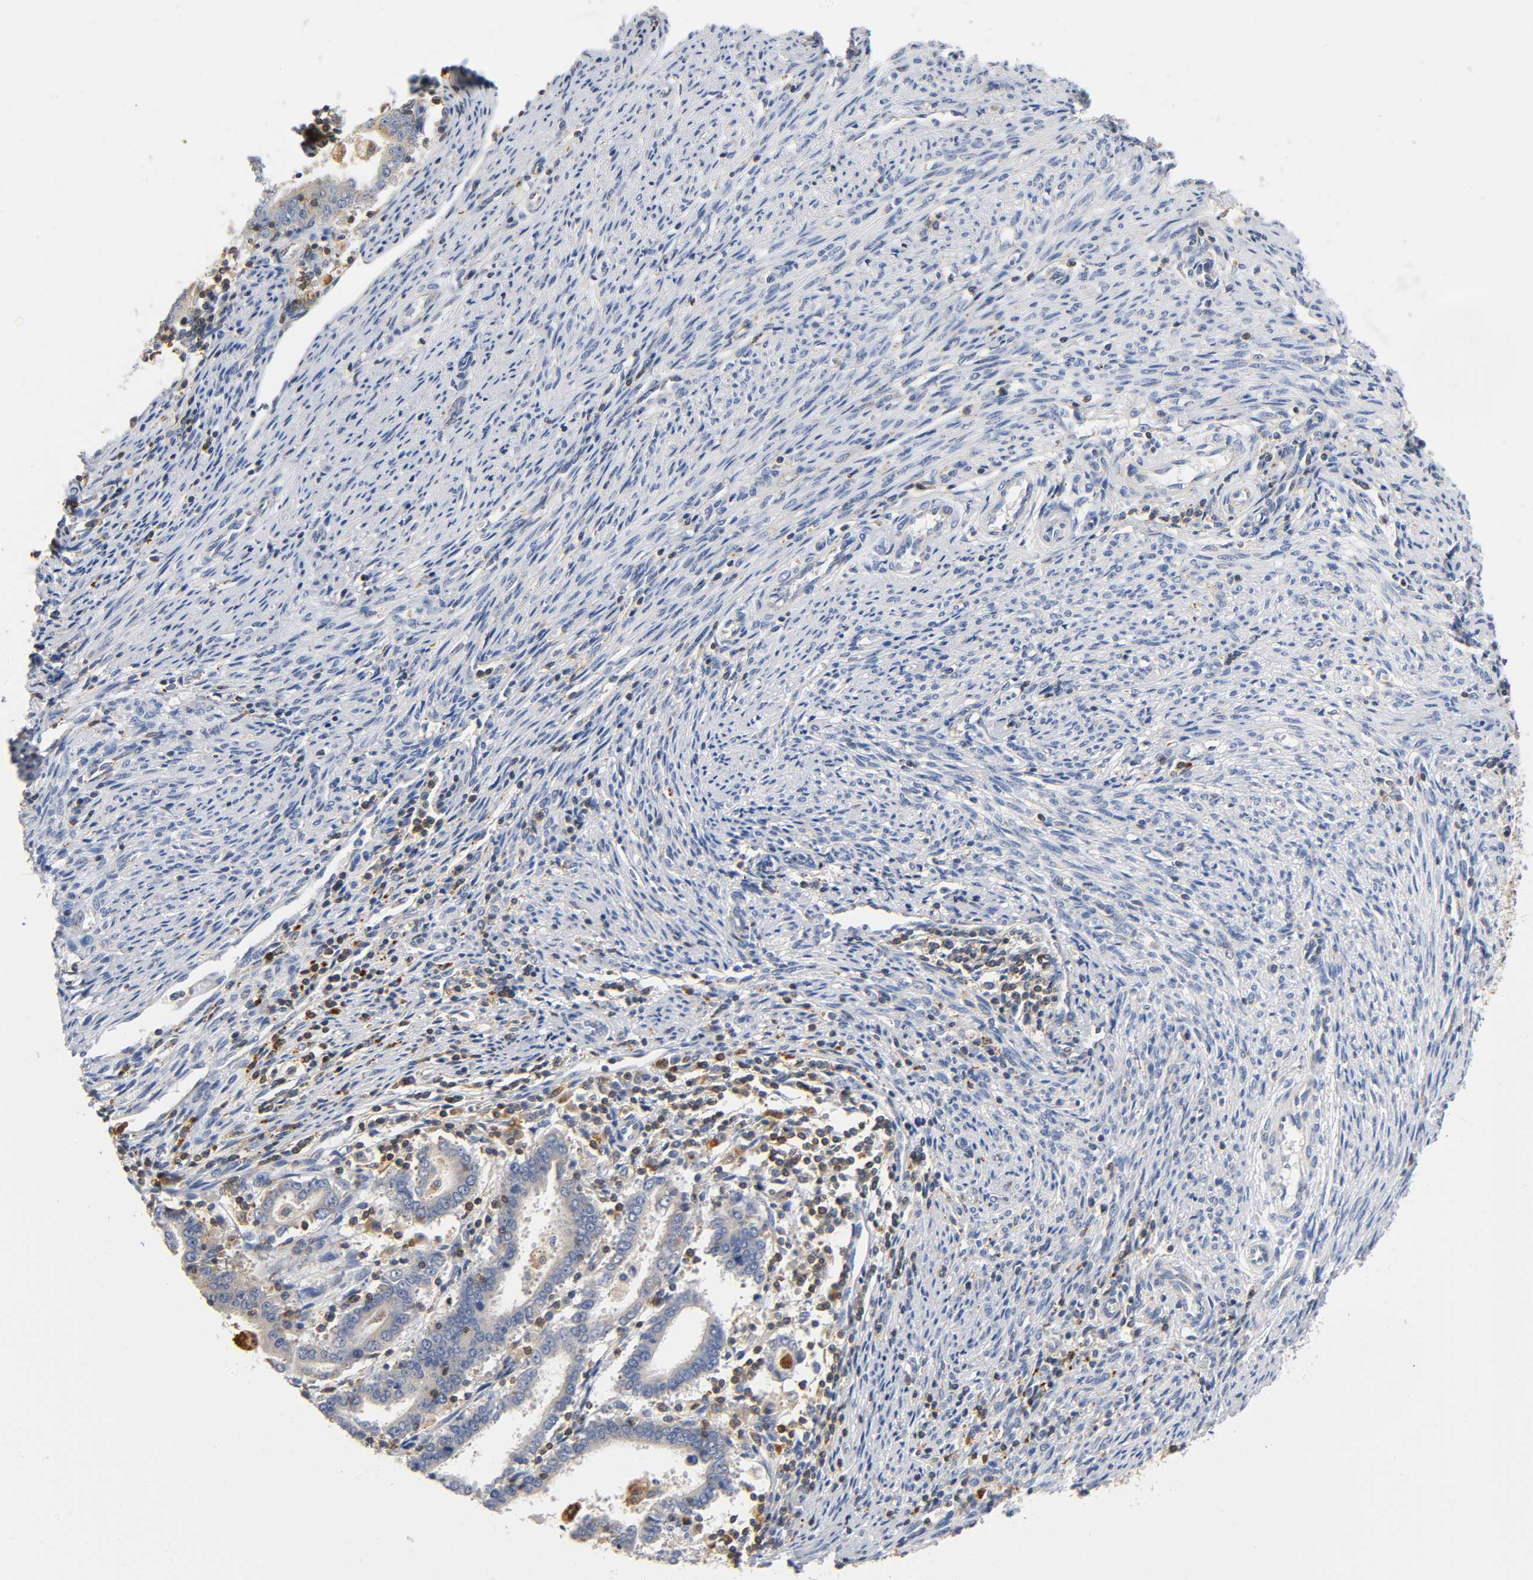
{"staining": {"intensity": "negative", "quantity": "none", "location": "none"}, "tissue": "endometrial cancer", "cell_type": "Tumor cells", "image_type": "cancer", "snomed": [{"axis": "morphology", "description": "Adenocarcinoma, NOS"}, {"axis": "topography", "description": "Uterus"}], "caption": "Endometrial adenocarcinoma was stained to show a protein in brown. There is no significant expression in tumor cells.", "gene": "UCKL1", "patient": {"sex": "female", "age": 83}}